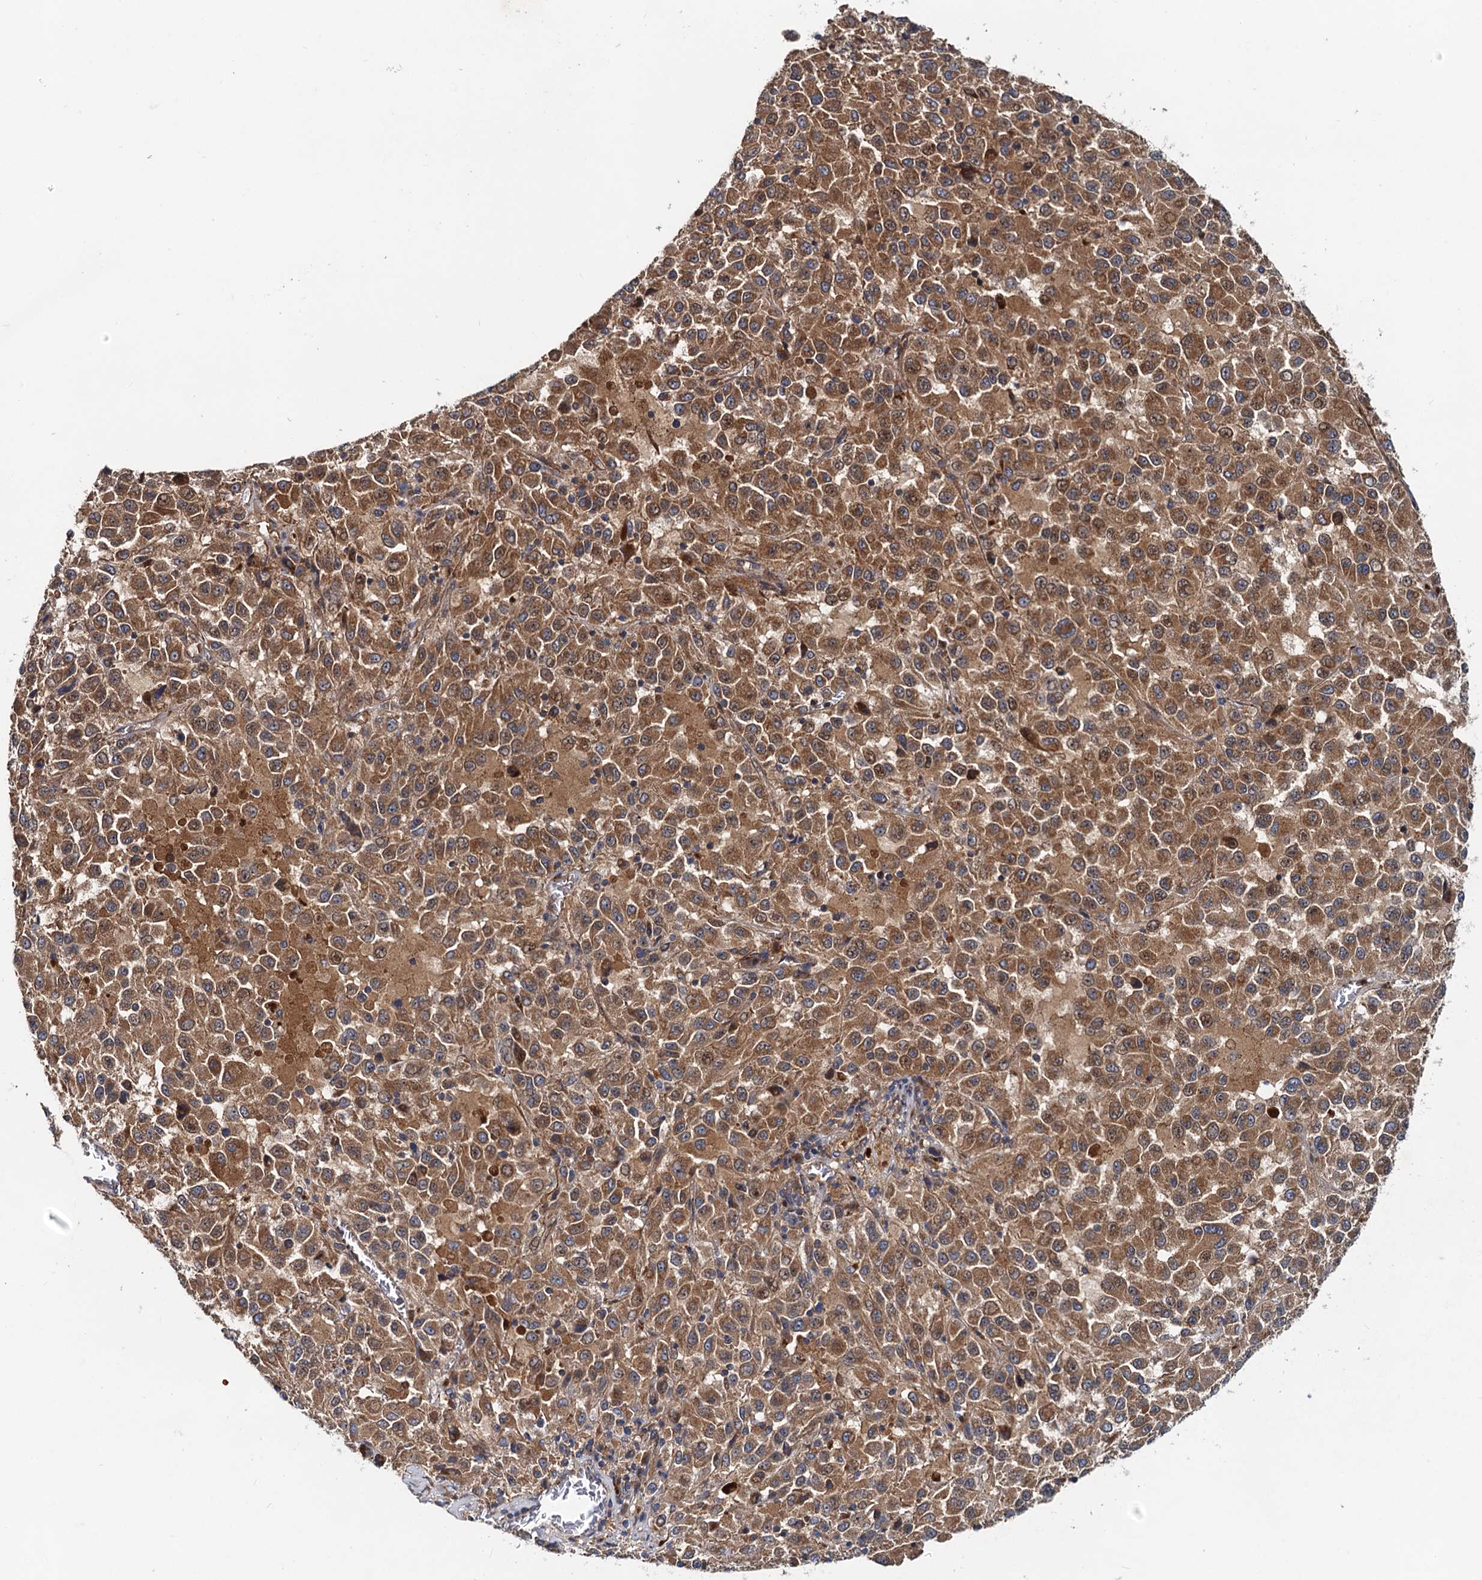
{"staining": {"intensity": "moderate", "quantity": ">75%", "location": "cytoplasmic/membranous"}, "tissue": "melanoma", "cell_type": "Tumor cells", "image_type": "cancer", "snomed": [{"axis": "morphology", "description": "Malignant melanoma, Metastatic site"}, {"axis": "topography", "description": "Lung"}], "caption": "The immunohistochemical stain highlights moderate cytoplasmic/membranous expression in tumor cells of malignant melanoma (metastatic site) tissue.", "gene": "EFL1", "patient": {"sex": "male", "age": 64}}